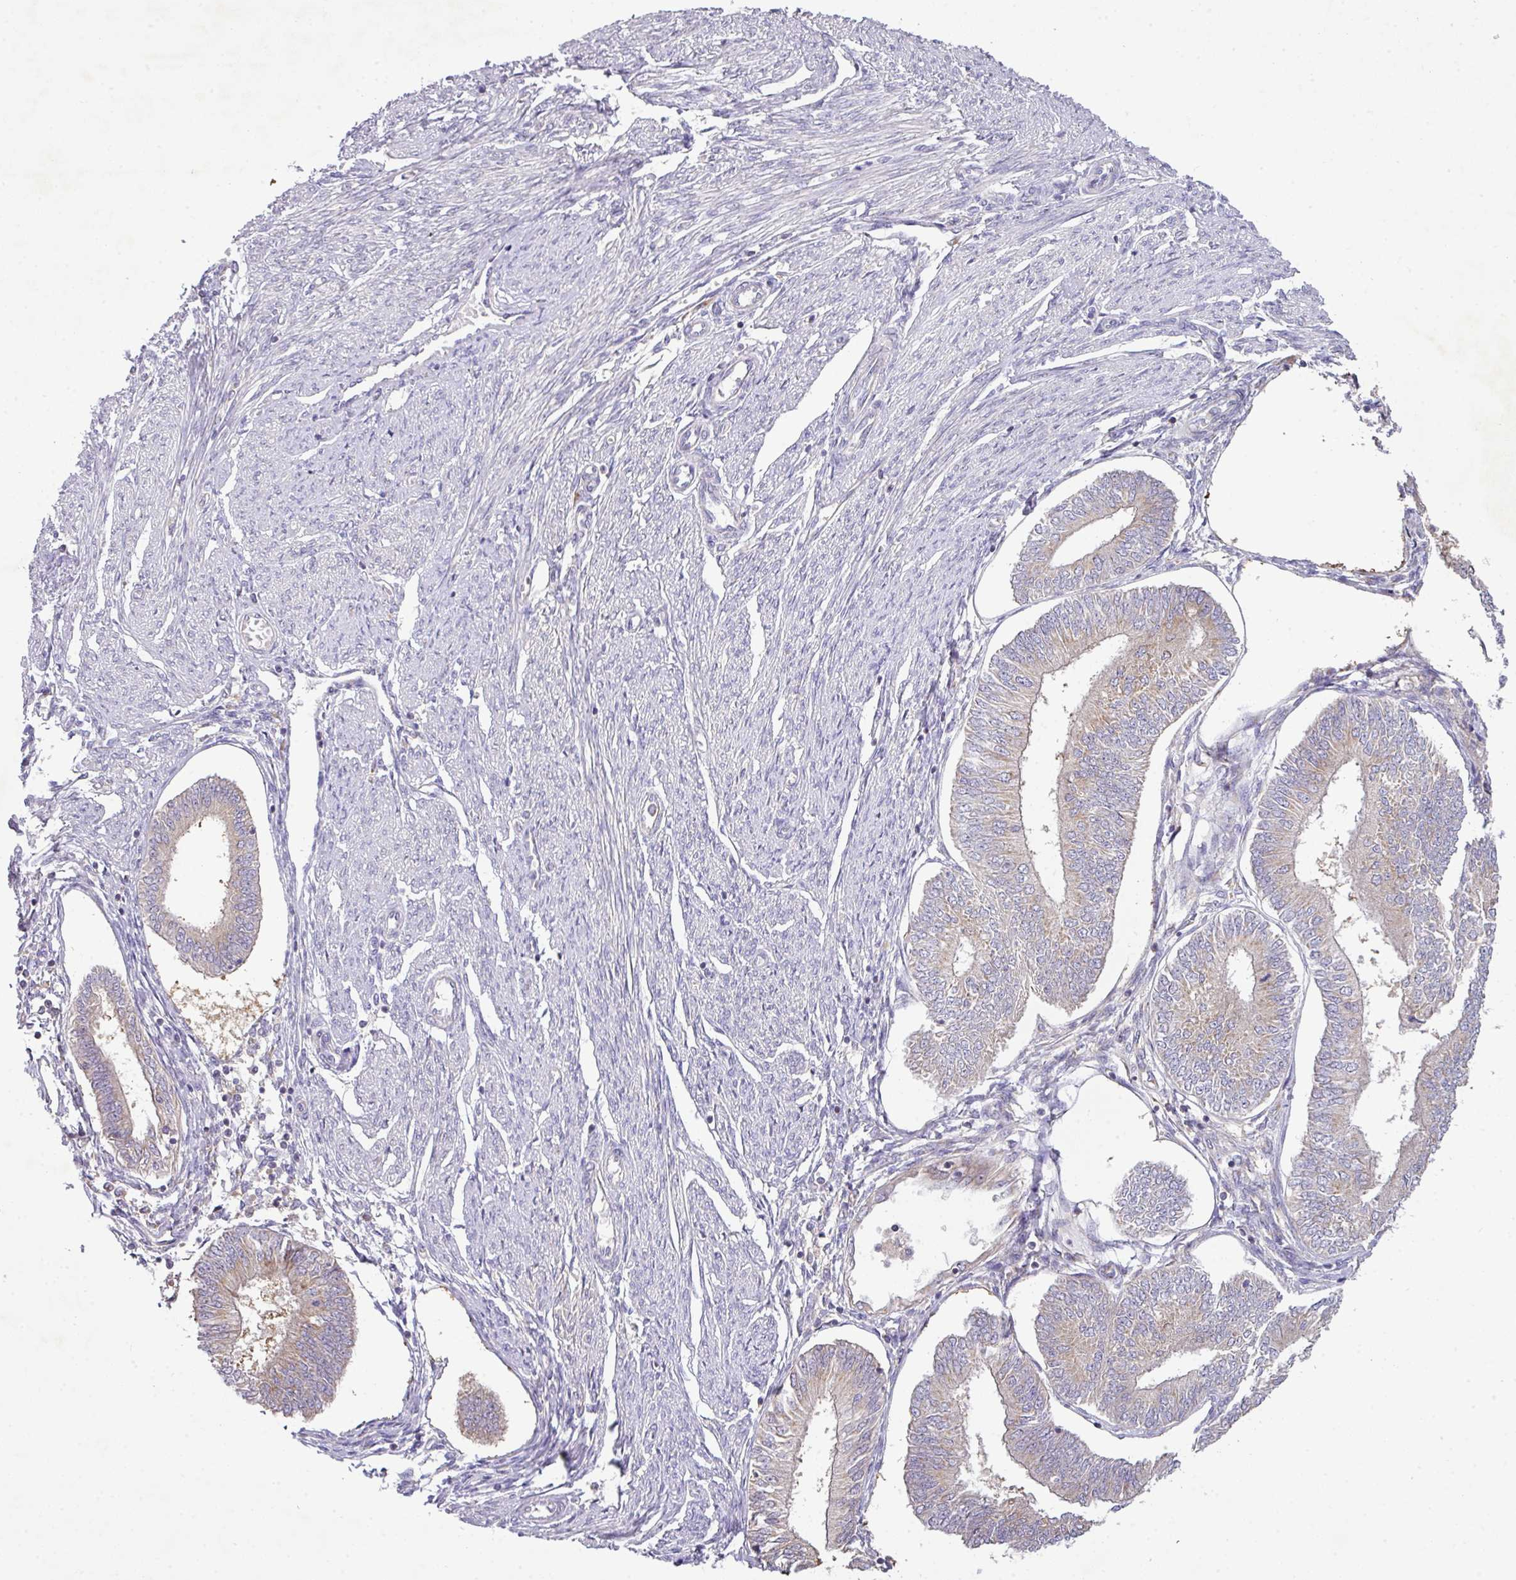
{"staining": {"intensity": "weak", "quantity": "25%-75%", "location": "cytoplasmic/membranous"}, "tissue": "endometrial cancer", "cell_type": "Tumor cells", "image_type": "cancer", "snomed": [{"axis": "morphology", "description": "Adenocarcinoma, NOS"}, {"axis": "topography", "description": "Endometrium"}], "caption": "Immunohistochemical staining of human endometrial cancer (adenocarcinoma) displays weak cytoplasmic/membranous protein staining in about 25%-75% of tumor cells.", "gene": "VTI1A", "patient": {"sex": "female", "age": 58}}